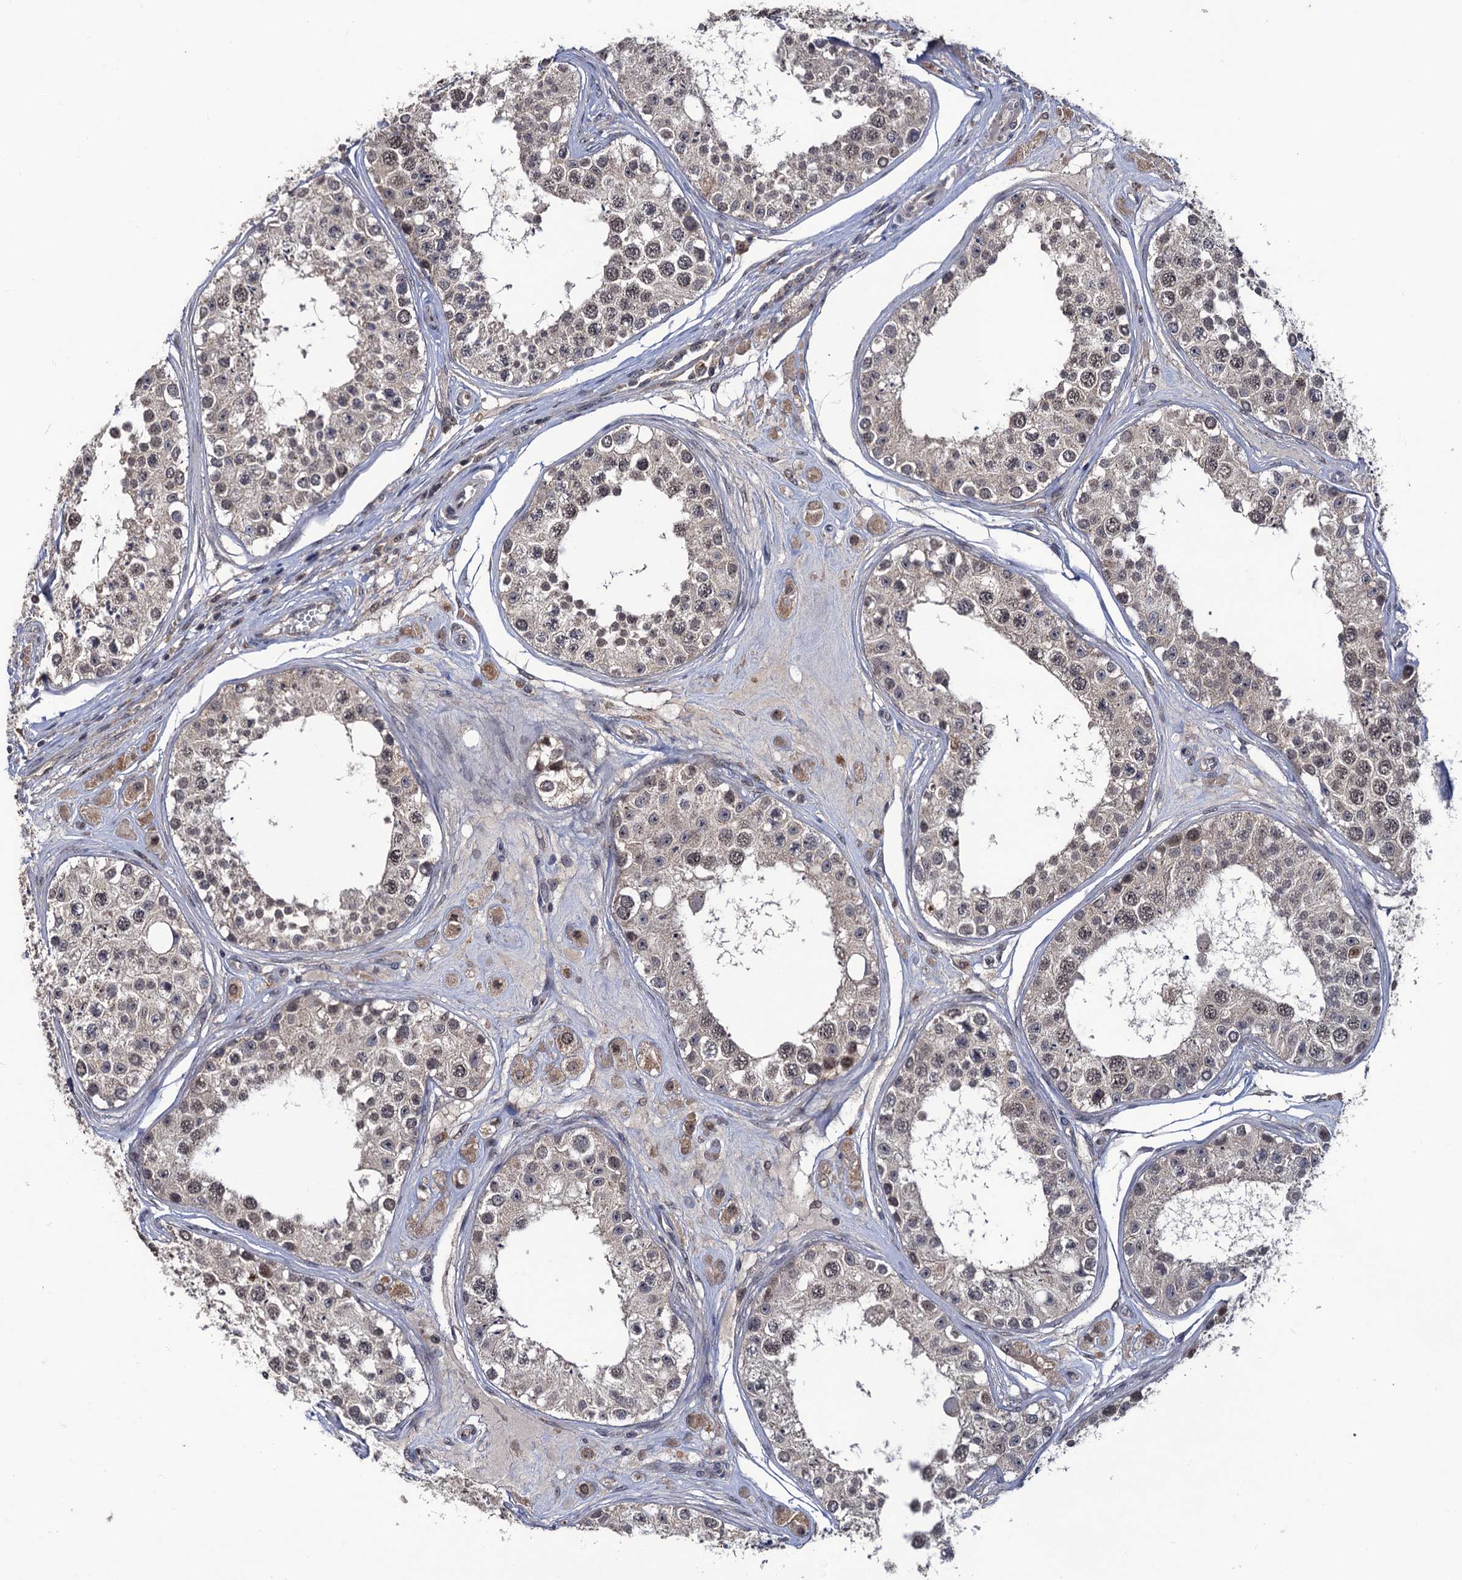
{"staining": {"intensity": "weak", "quantity": ">75%", "location": "cytoplasmic/membranous,nuclear"}, "tissue": "testis", "cell_type": "Cells in seminiferous ducts", "image_type": "normal", "snomed": [{"axis": "morphology", "description": "Normal tissue, NOS"}, {"axis": "topography", "description": "Testis"}], "caption": "An immunohistochemistry image of benign tissue is shown. Protein staining in brown labels weak cytoplasmic/membranous,nuclear positivity in testis within cells in seminiferous ducts. Immunohistochemistry (ihc) stains the protein in brown and the nuclei are stained blue.", "gene": "LRRC63", "patient": {"sex": "male", "age": 25}}